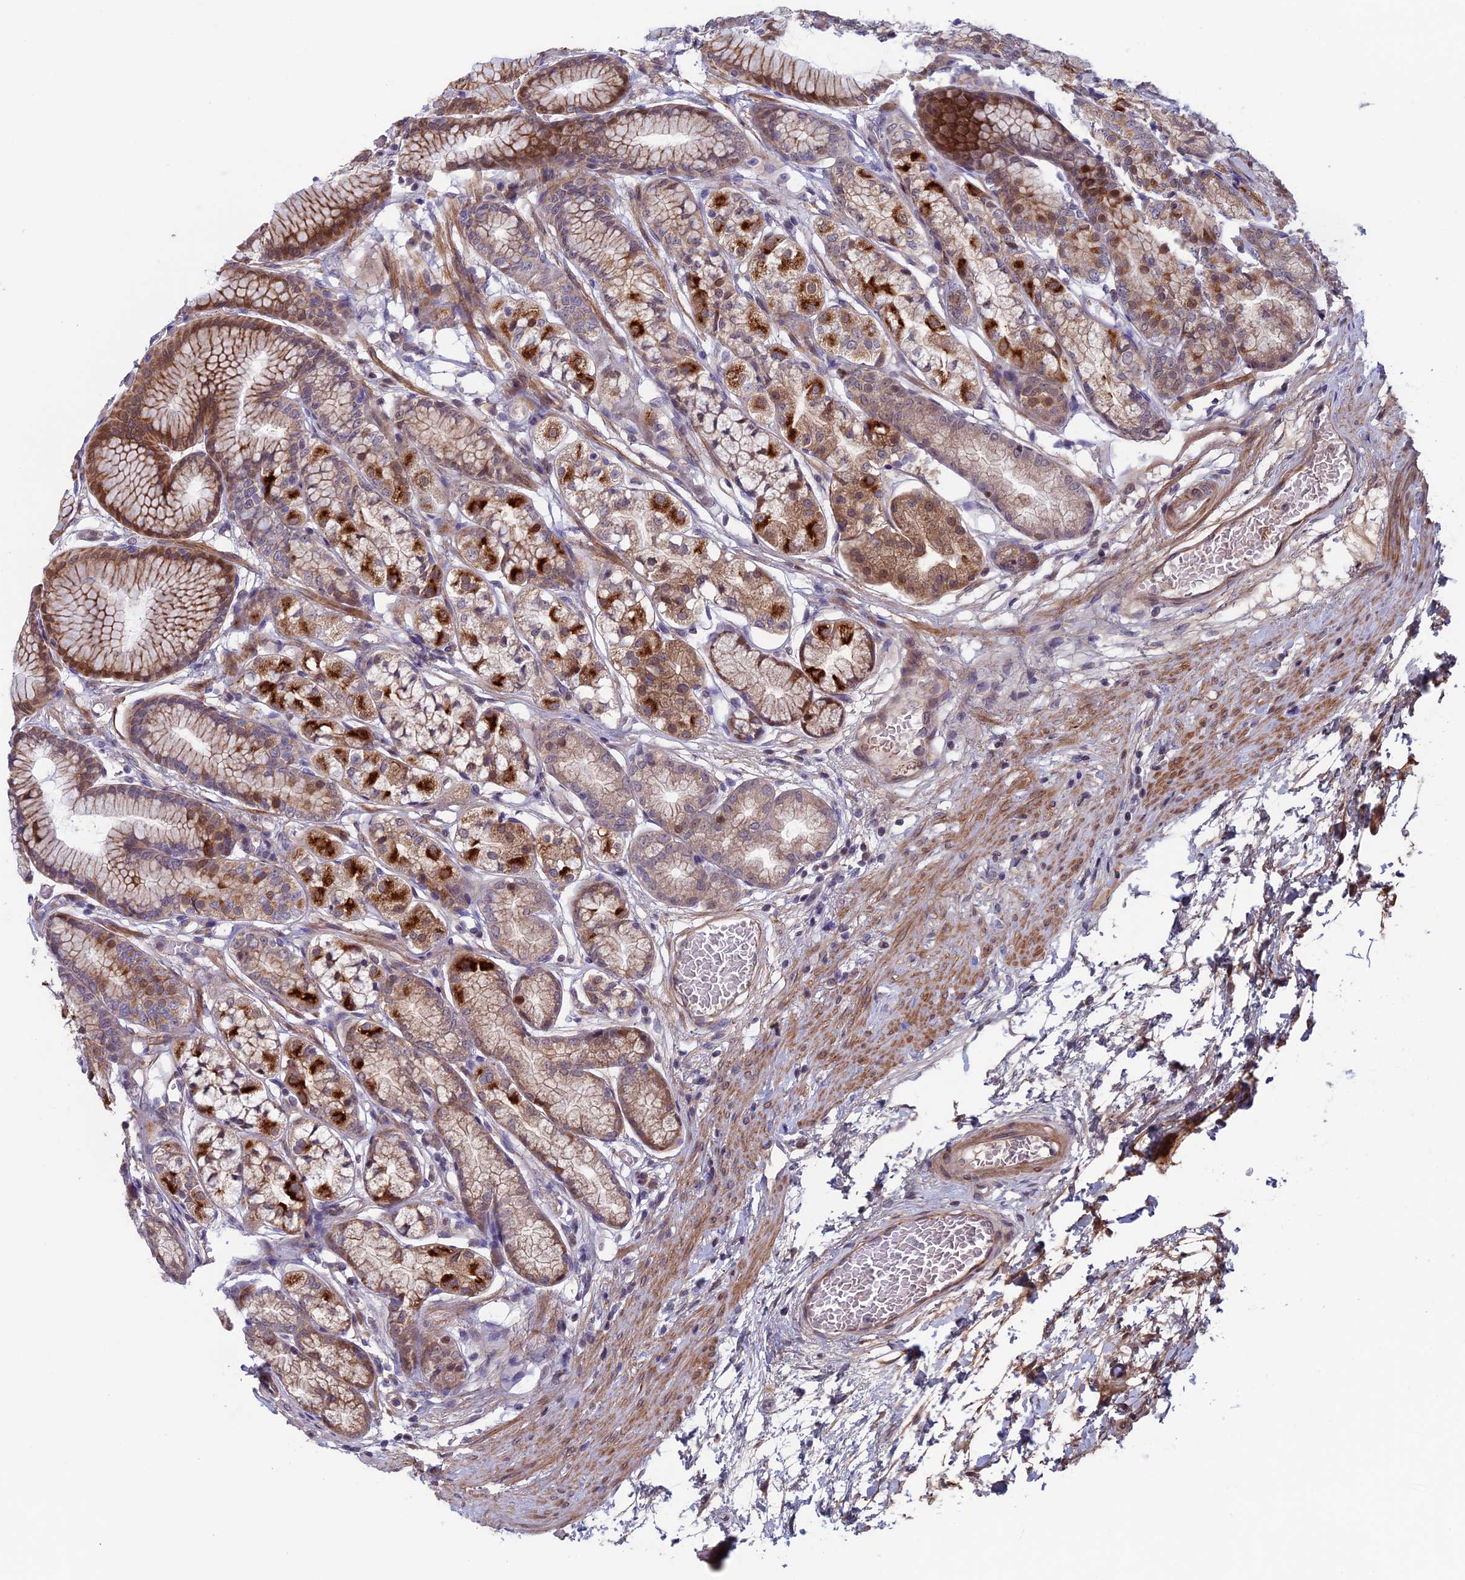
{"staining": {"intensity": "strong", "quantity": ">75%", "location": "cytoplasmic/membranous,nuclear"}, "tissue": "stomach", "cell_type": "Glandular cells", "image_type": "normal", "snomed": [{"axis": "morphology", "description": "Normal tissue, NOS"}, {"axis": "morphology", "description": "Adenocarcinoma, NOS"}, {"axis": "morphology", "description": "Adenocarcinoma, High grade"}, {"axis": "topography", "description": "Stomach, upper"}, {"axis": "topography", "description": "Stomach"}], "caption": "Protein staining reveals strong cytoplasmic/membranous,nuclear staining in about >75% of glandular cells in normal stomach. (brown staining indicates protein expression, while blue staining denotes nuclei).", "gene": "FADS1", "patient": {"sex": "female", "age": 65}}